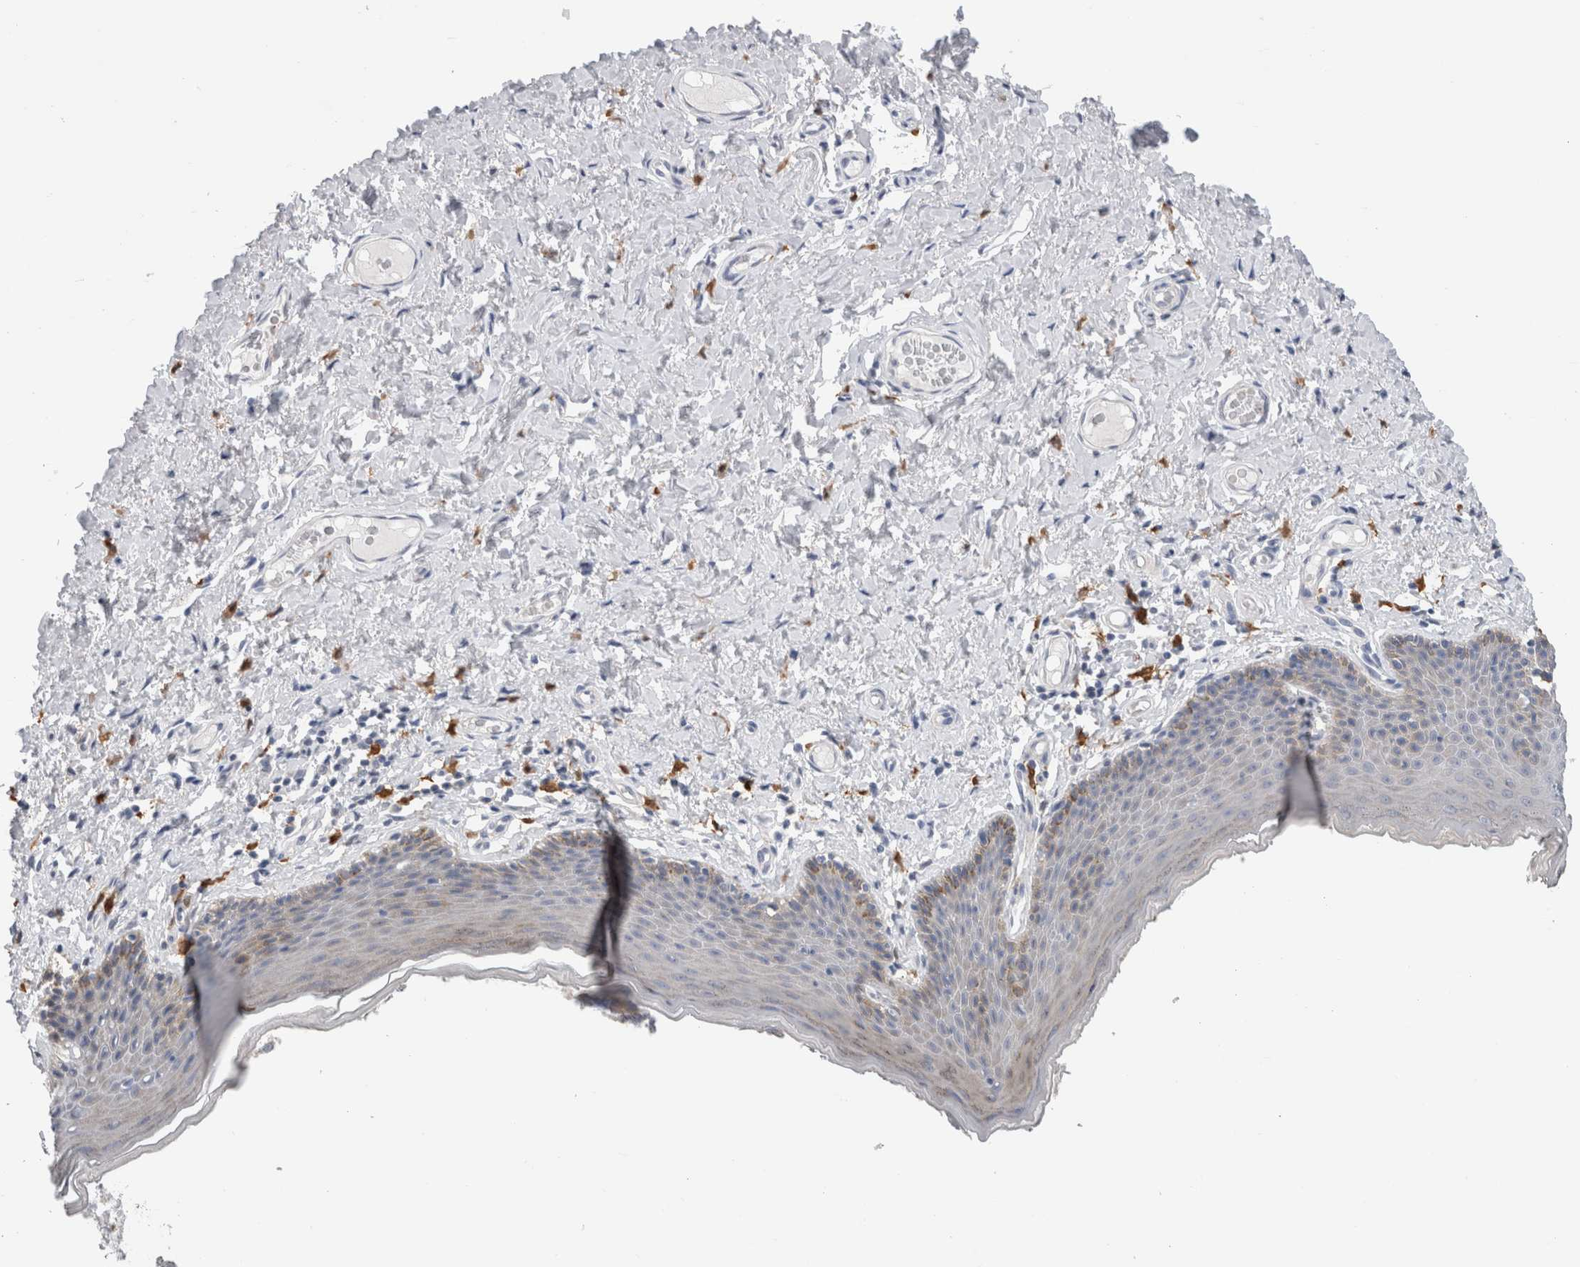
{"staining": {"intensity": "weak", "quantity": "<25%", "location": "cytoplasmic/membranous"}, "tissue": "skin", "cell_type": "Epidermal cells", "image_type": "normal", "snomed": [{"axis": "morphology", "description": "Normal tissue, NOS"}, {"axis": "topography", "description": "Vulva"}], "caption": "Immunohistochemistry (IHC) histopathology image of unremarkable skin: human skin stained with DAB (3,3'-diaminobenzidine) reveals no significant protein staining in epidermal cells.", "gene": "SLC20A2", "patient": {"sex": "female", "age": 66}}